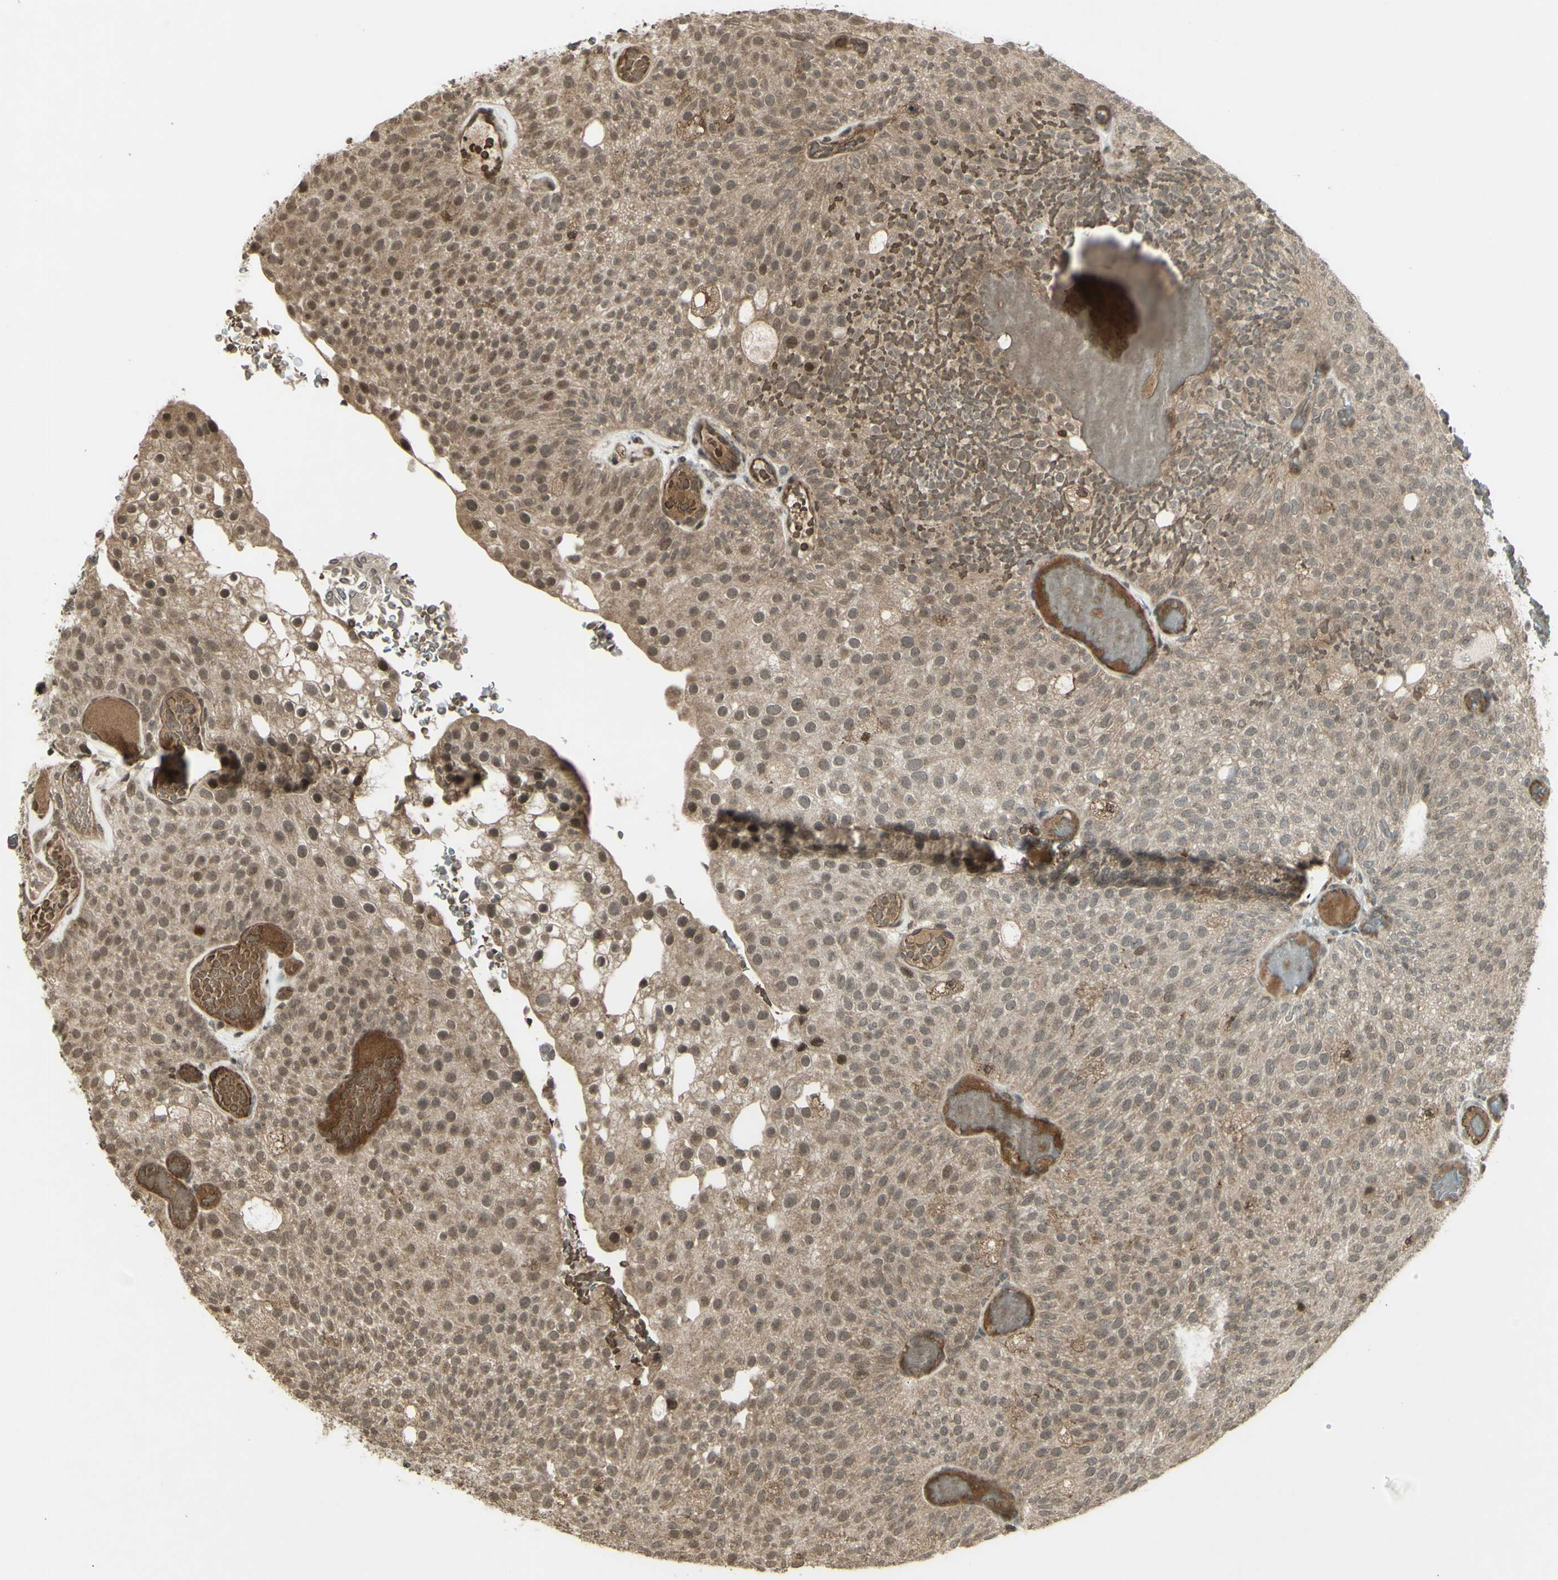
{"staining": {"intensity": "moderate", "quantity": ">75%", "location": "cytoplasmic/membranous"}, "tissue": "urothelial cancer", "cell_type": "Tumor cells", "image_type": "cancer", "snomed": [{"axis": "morphology", "description": "Urothelial carcinoma, Low grade"}, {"axis": "topography", "description": "Urinary bladder"}], "caption": "Urothelial cancer stained with DAB immunohistochemistry (IHC) shows medium levels of moderate cytoplasmic/membranous positivity in about >75% of tumor cells. (DAB IHC, brown staining for protein, blue staining for nuclei).", "gene": "BLNK", "patient": {"sex": "male", "age": 78}}